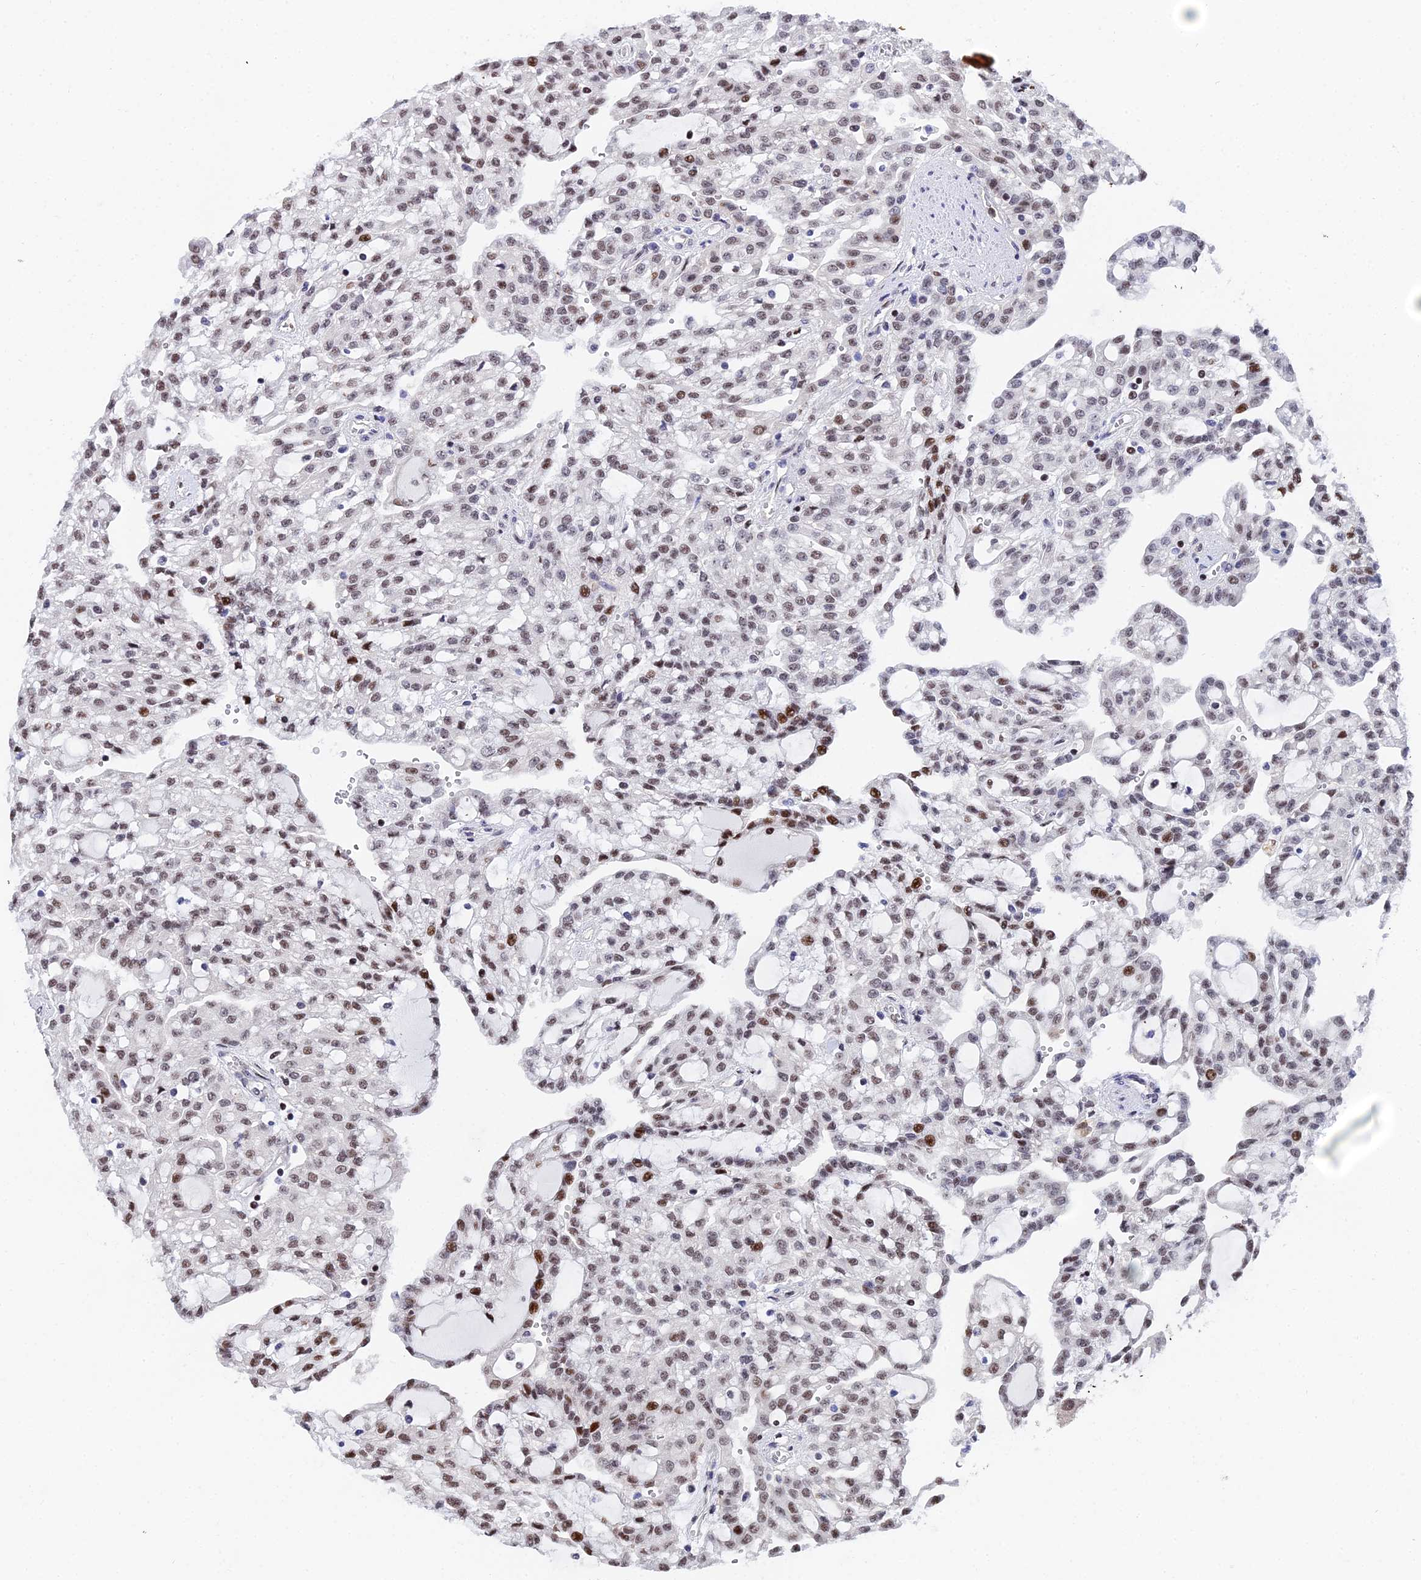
{"staining": {"intensity": "moderate", "quantity": ">75%", "location": "nuclear"}, "tissue": "renal cancer", "cell_type": "Tumor cells", "image_type": "cancer", "snomed": [{"axis": "morphology", "description": "Adenocarcinoma, NOS"}, {"axis": "topography", "description": "Kidney"}], "caption": "Human adenocarcinoma (renal) stained for a protein (brown) reveals moderate nuclear positive staining in about >75% of tumor cells.", "gene": "TIFA", "patient": {"sex": "male", "age": 63}}